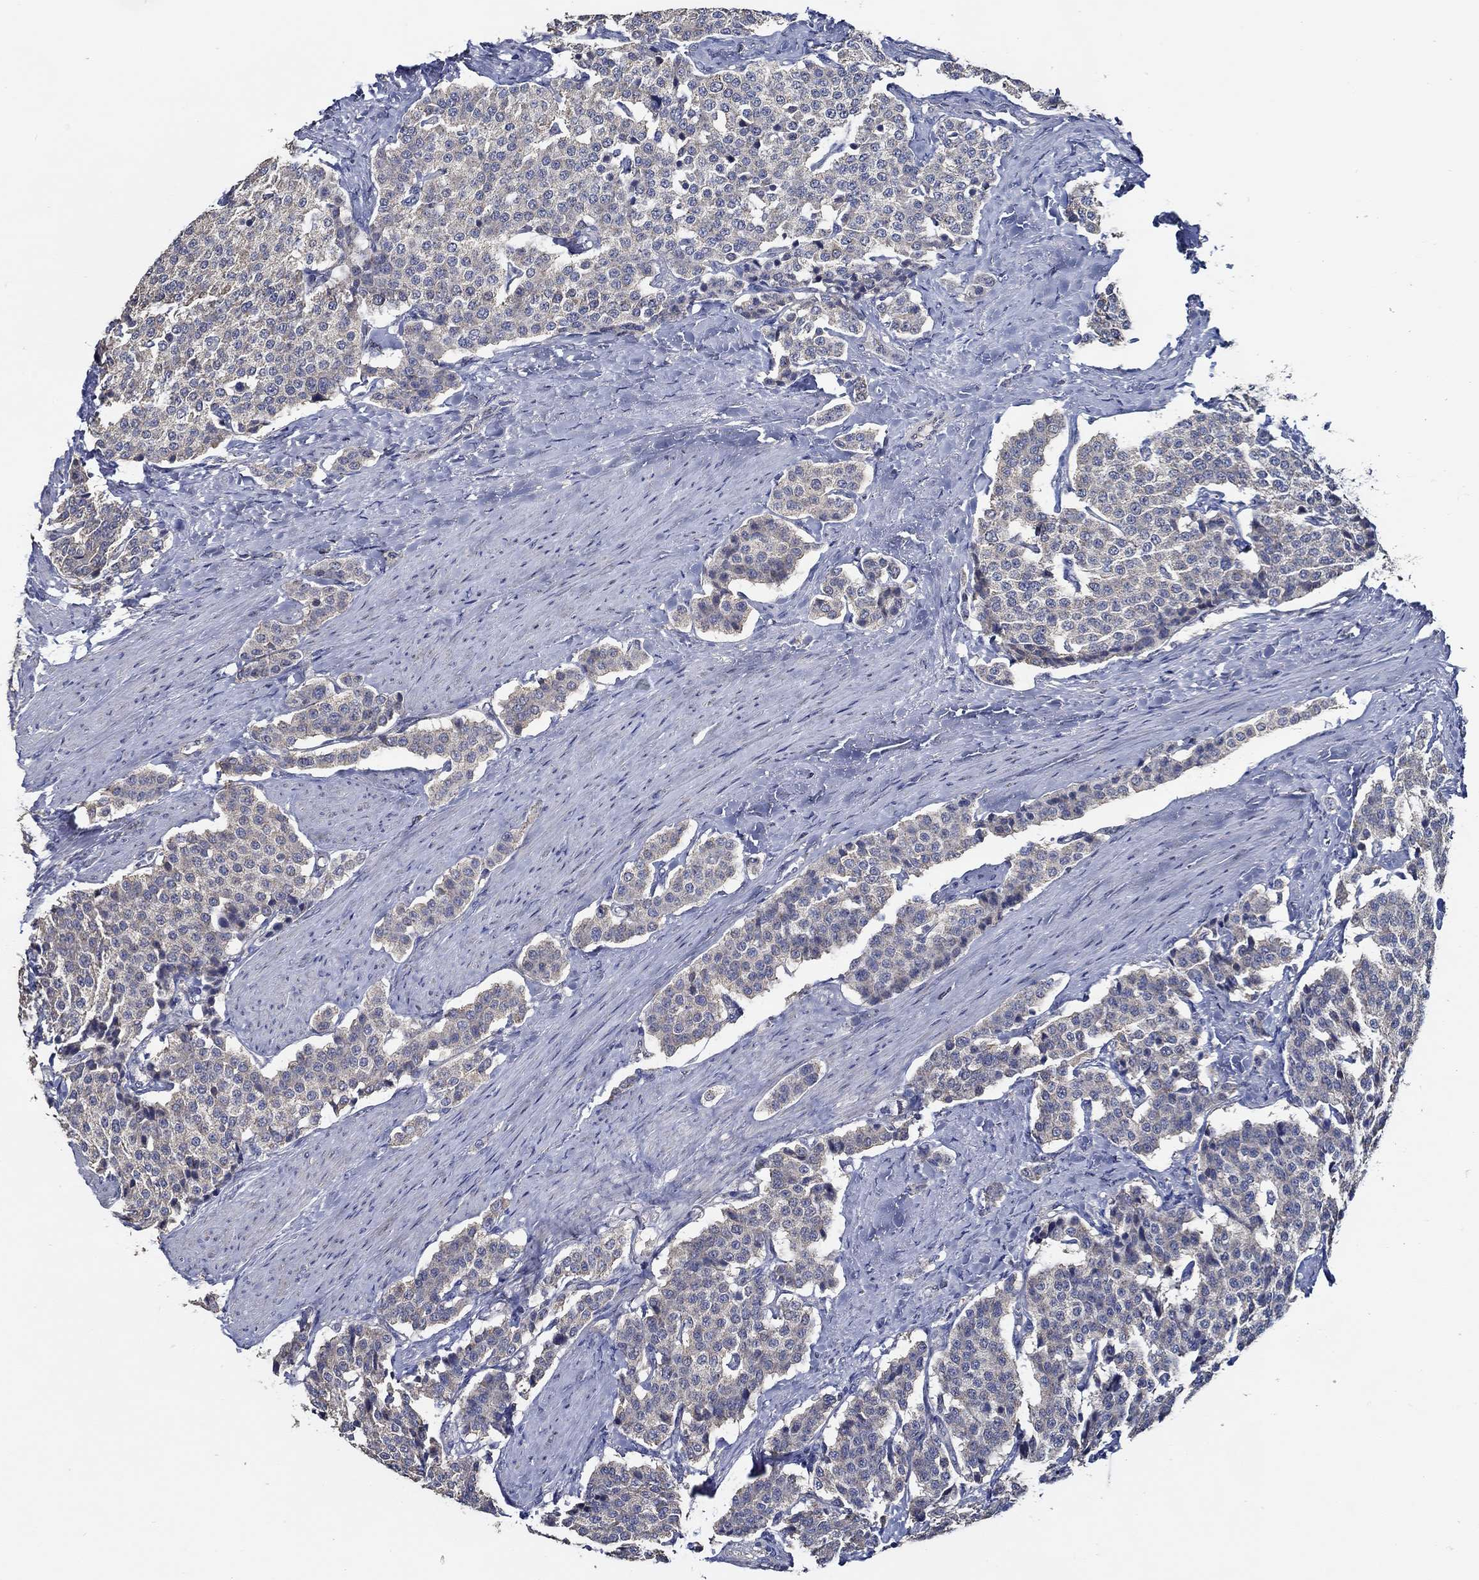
{"staining": {"intensity": "weak", "quantity": "25%-75%", "location": "cytoplasmic/membranous"}, "tissue": "carcinoid", "cell_type": "Tumor cells", "image_type": "cancer", "snomed": [{"axis": "morphology", "description": "Carcinoid, malignant, NOS"}, {"axis": "topography", "description": "Small intestine"}], "caption": "Human malignant carcinoid stained for a protein (brown) demonstrates weak cytoplasmic/membranous positive expression in about 25%-75% of tumor cells.", "gene": "WDR53", "patient": {"sex": "female", "age": 58}}